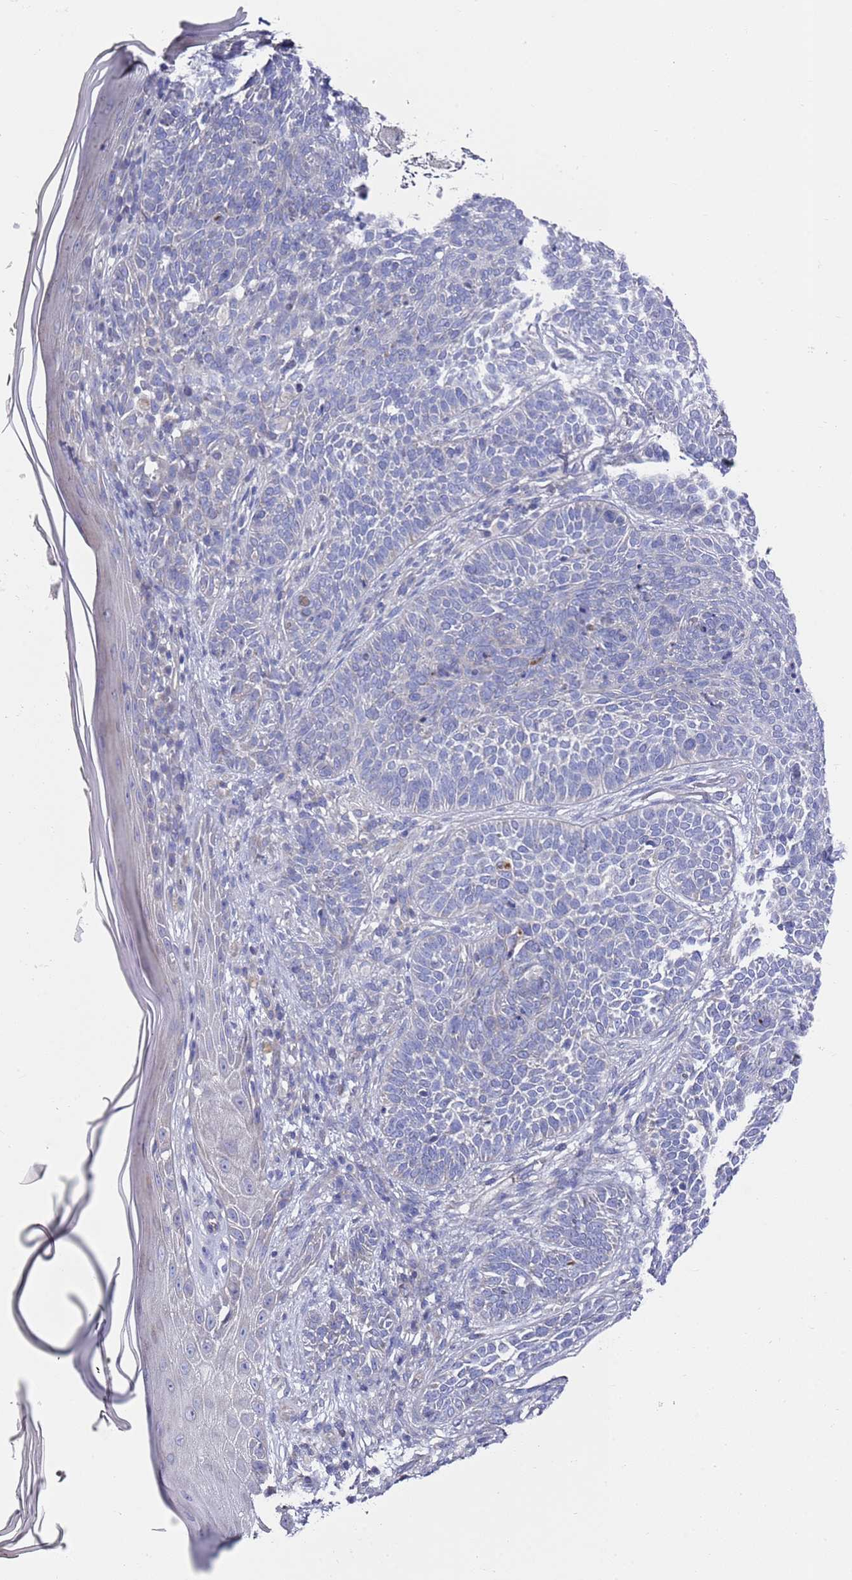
{"staining": {"intensity": "negative", "quantity": "none", "location": "none"}, "tissue": "skin cancer", "cell_type": "Tumor cells", "image_type": "cancer", "snomed": [{"axis": "morphology", "description": "Basal cell carcinoma"}, {"axis": "topography", "description": "Skin"}], "caption": "The micrograph exhibits no staining of tumor cells in basal cell carcinoma (skin).", "gene": "SCAPER", "patient": {"sex": "male", "age": 85}}